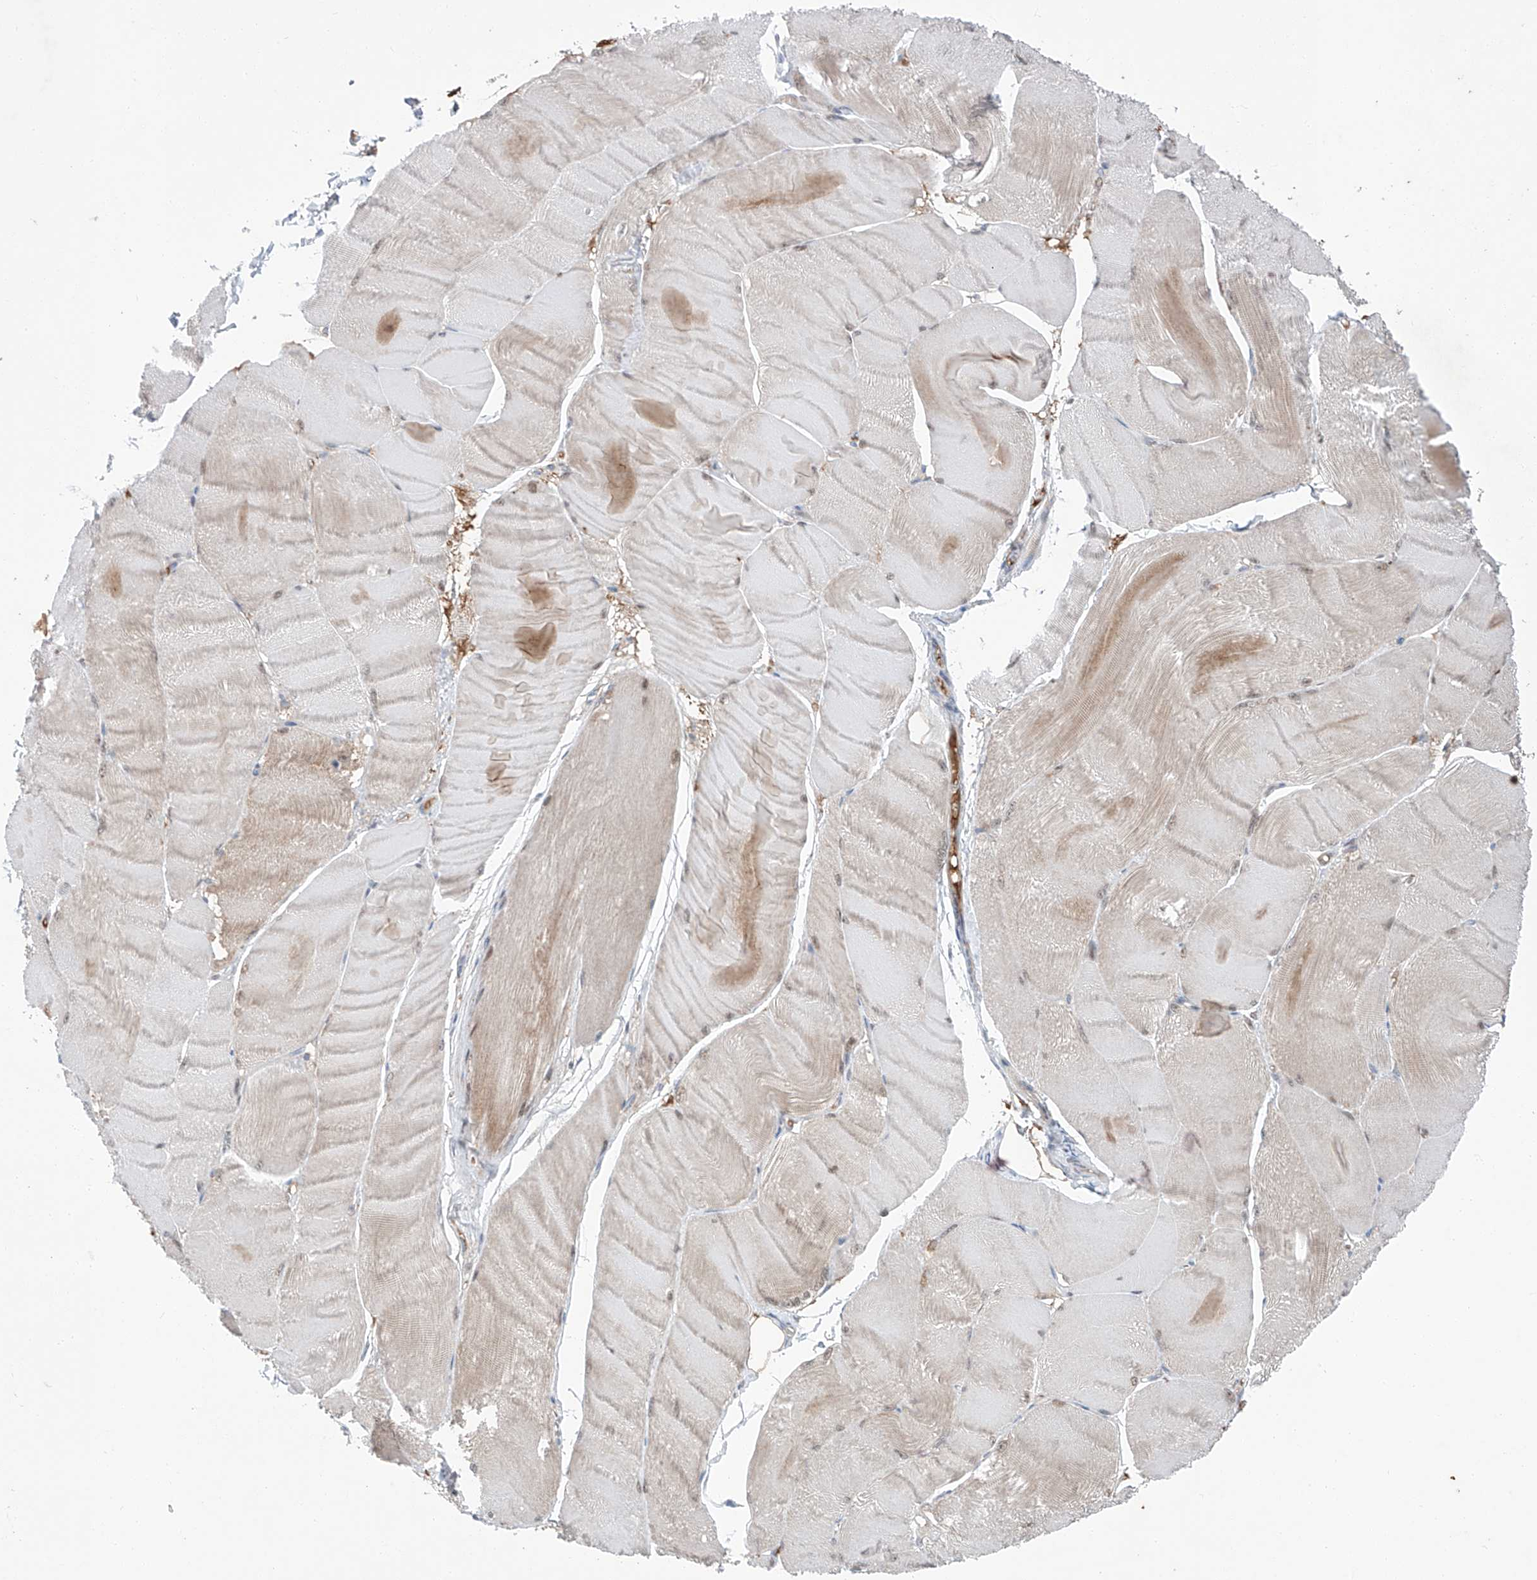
{"staining": {"intensity": "weak", "quantity": "<25%", "location": "cytoplasmic/membranous"}, "tissue": "skeletal muscle", "cell_type": "Myocytes", "image_type": "normal", "snomed": [{"axis": "morphology", "description": "Normal tissue, NOS"}, {"axis": "morphology", "description": "Basal cell carcinoma"}, {"axis": "topography", "description": "Skeletal muscle"}], "caption": "Photomicrograph shows no protein expression in myocytes of unremarkable skeletal muscle. (DAB (3,3'-diaminobenzidine) immunohistochemistry (IHC) visualized using brightfield microscopy, high magnification).", "gene": "SIX4", "patient": {"sex": "female", "age": 64}}